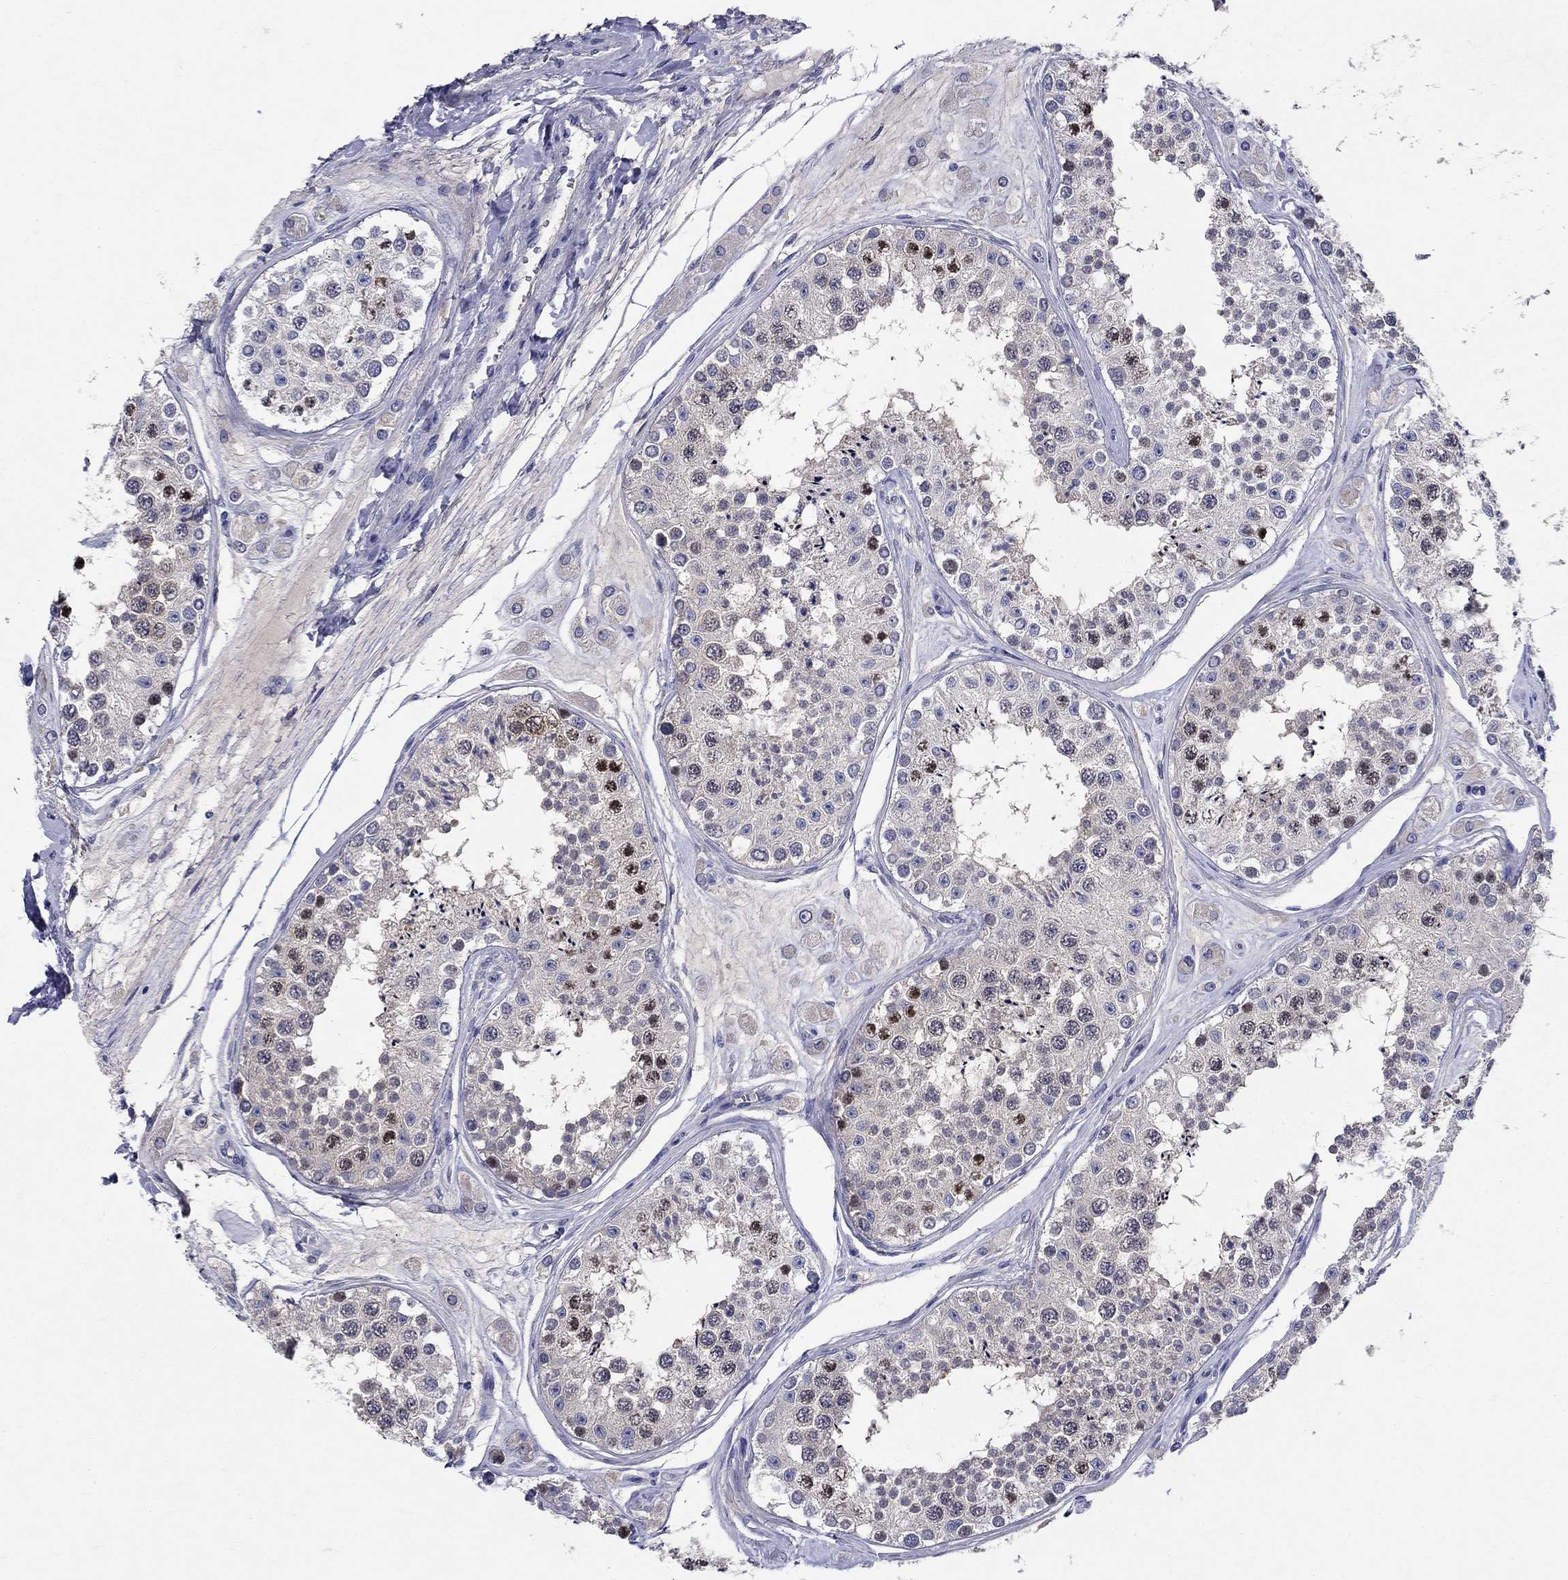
{"staining": {"intensity": "strong", "quantity": "<25%", "location": "nuclear"}, "tissue": "testis", "cell_type": "Cells in seminiferous ducts", "image_type": "normal", "snomed": [{"axis": "morphology", "description": "Normal tissue, NOS"}, {"axis": "topography", "description": "Testis"}], "caption": "Brown immunohistochemical staining in benign testis shows strong nuclear positivity in approximately <25% of cells in seminiferous ducts.", "gene": "SULT2B1", "patient": {"sex": "male", "age": 25}}